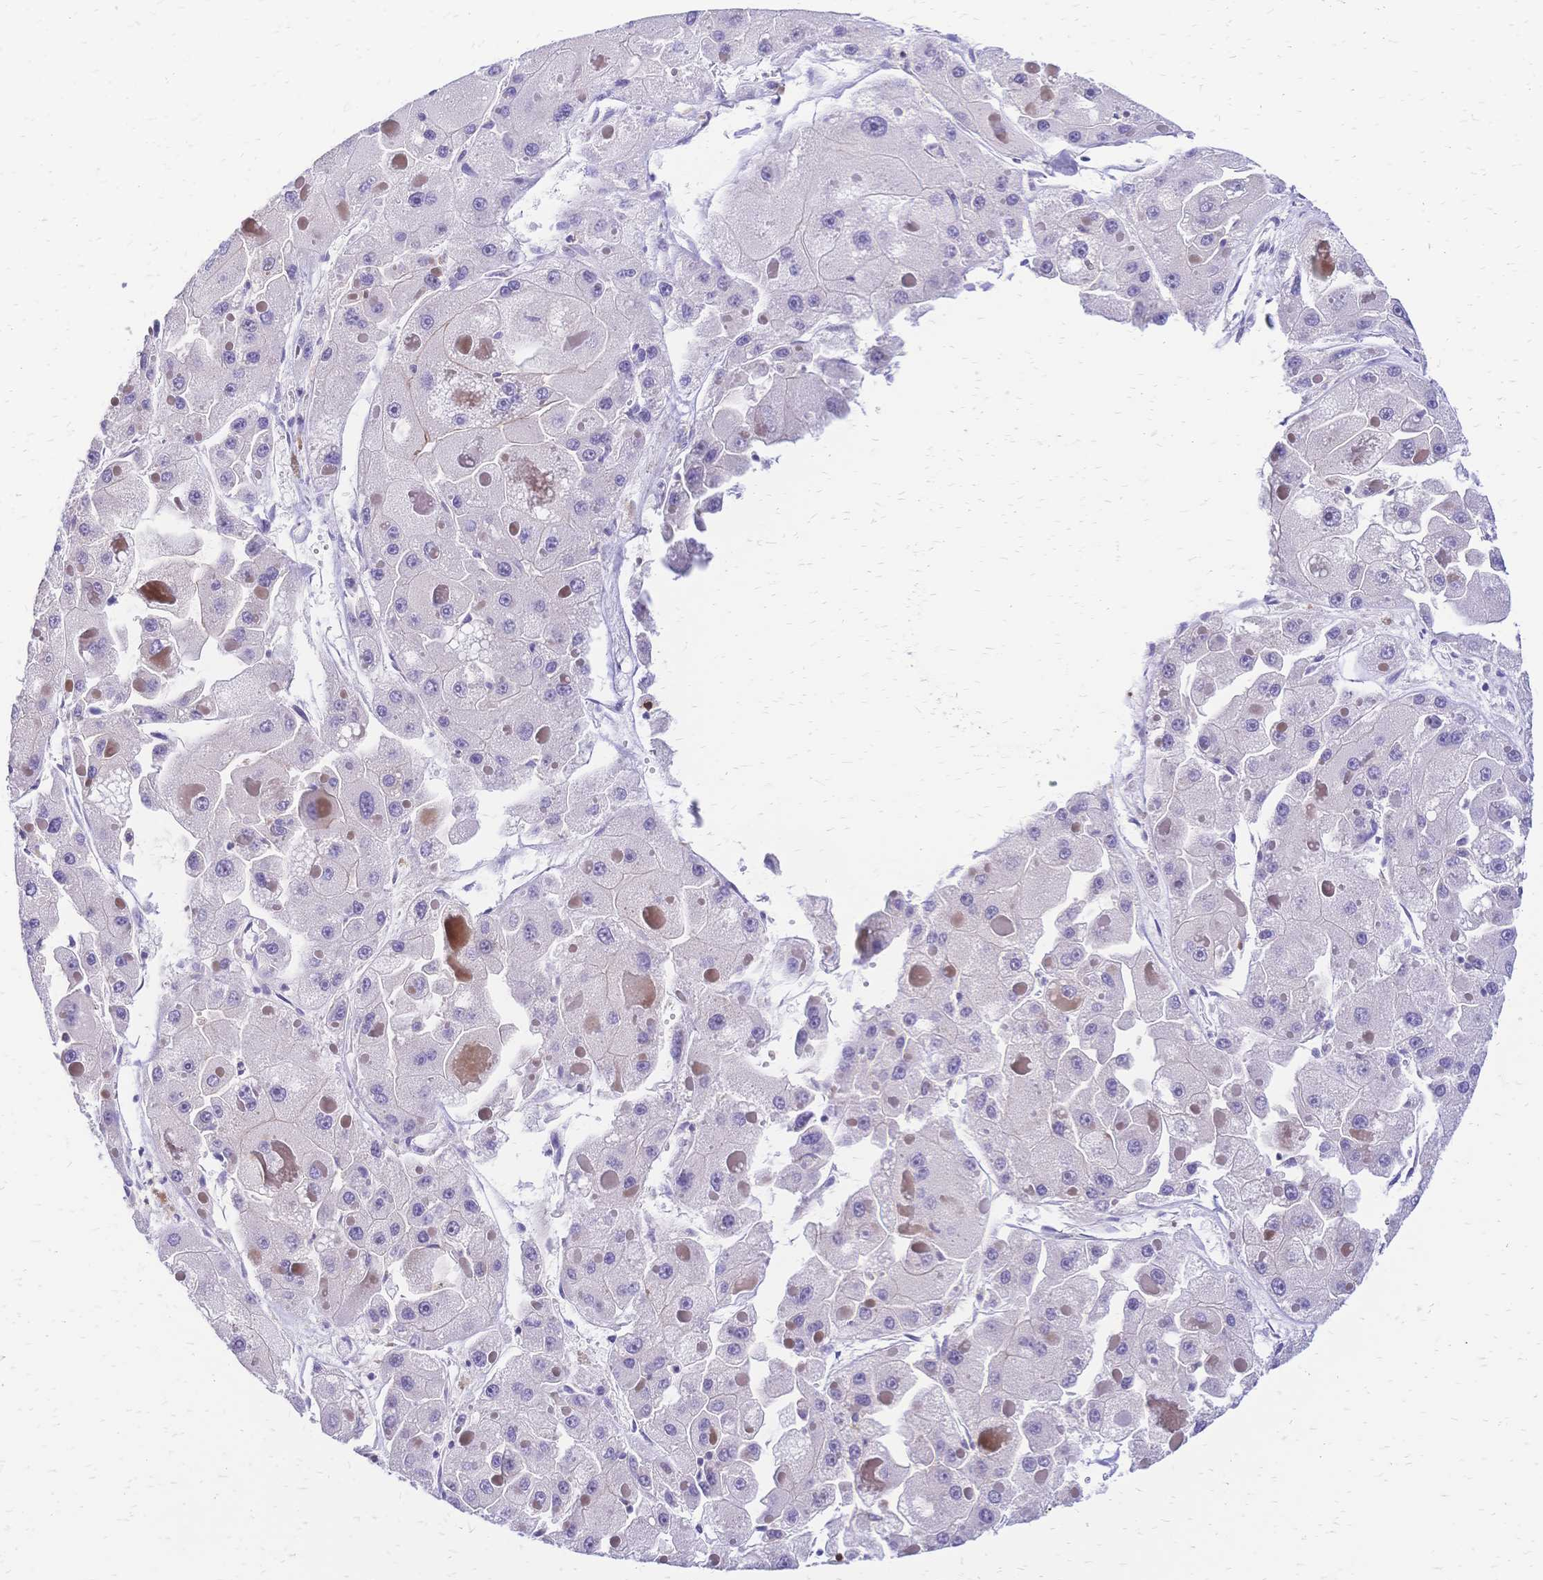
{"staining": {"intensity": "negative", "quantity": "none", "location": "none"}, "tissue": "liver cancer", "cell_type": "Tumor cells", "image_type": "cancer", "snomed": [{"axis": "morphology", "description": "Carcinoma, Hepatocellular, NOS"}, {"axis": "topography", "description": "Liver"}], "caption": "The image displays no staining of tumor cells in liver hepatocellular carcinoma.", "gene": "IL2RA", "patient": {"sex": "female", "age": 73}}